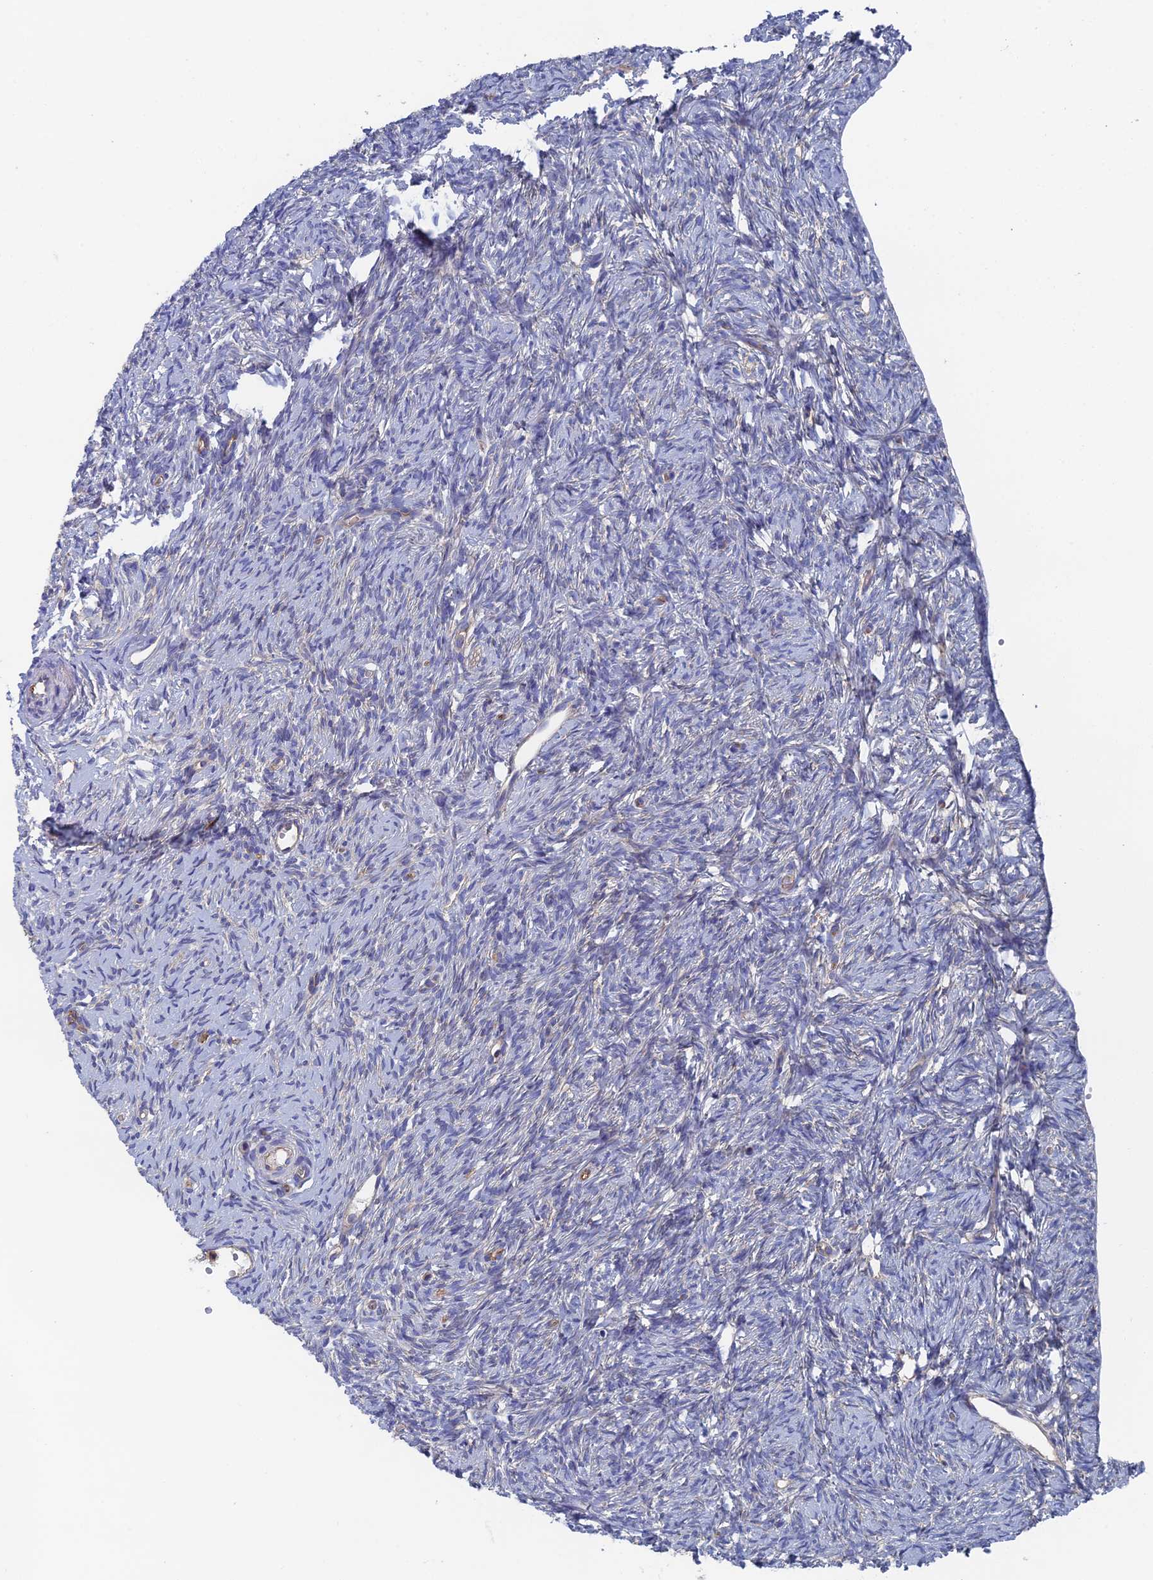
{"staining": {"intensity": "moderate", "quantity": ">75%", "location": "cytoplasmic/membranous"}, "tissue": "ovary", "cell_type": "Follicle cells", "image_type": "normal", "snomed": [{"axis": "morphology", "description": "Normal tissue, NOS"}, {"axis": "topography", "description": "Ovary"}], "caption": "Protein positivity by immunohistochemistry shows moderate cytoplasmic/membranous expression in approximately >75% of follicle cells in unremarkable ovary.", "gene": "SNX11", "patient": {"sex": "female", "age": 51}}